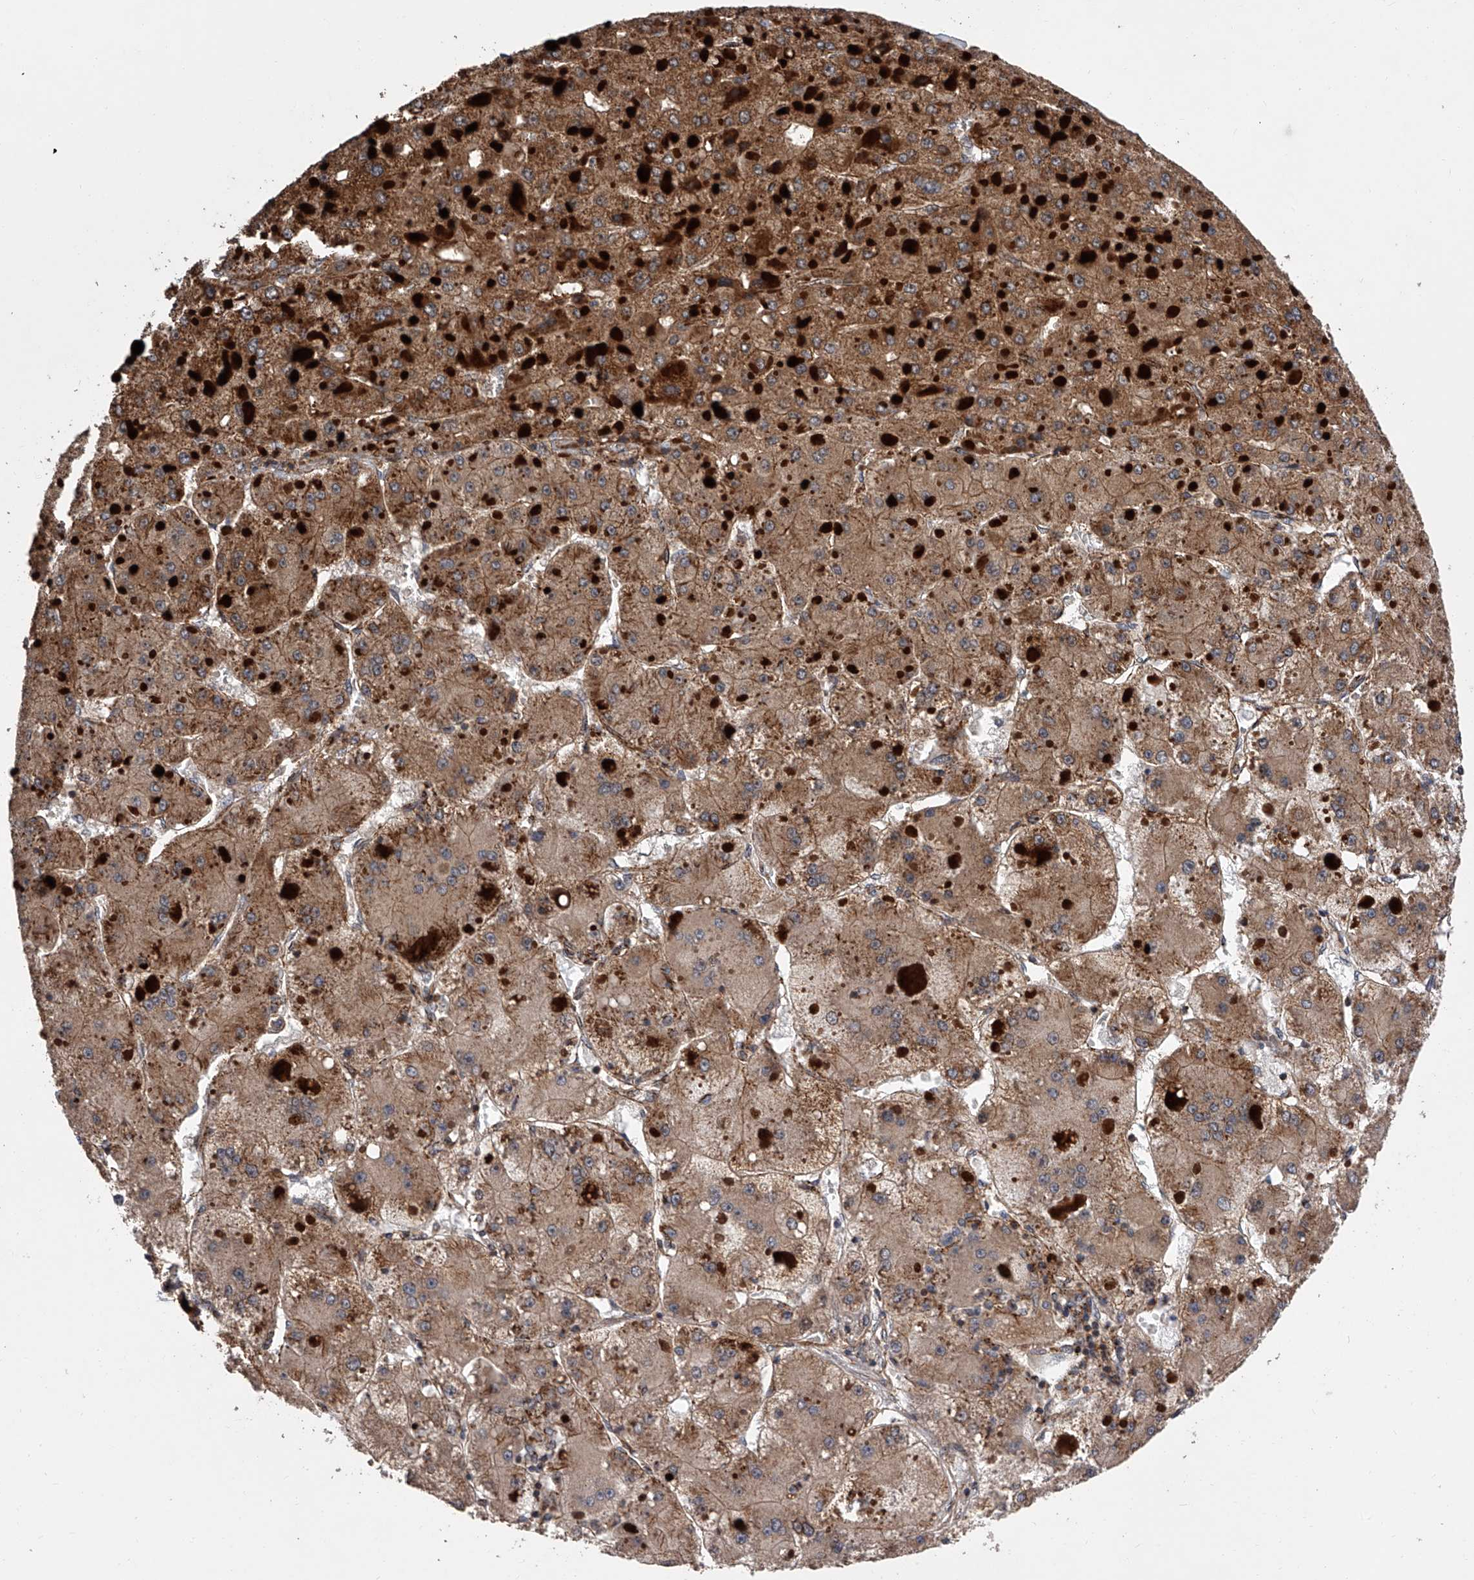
{"staining": {"intensity": "strong", "quantity": ">75%", "location": "cytoplasmic/membranous"}, "tissue": "liver cancer", "cell_type": "Tumor cells", "image_type": "cancer", "snomed": [{"axis": "morphology", "description": "Carcinoma, Hepatocellular, NOS"}, {"axis": "topography", "description": "Liver"}], "caption": "This histopathology image reveals hepatocellular carcinoma (liver) stained with immunohistochemistry to label a protein in brown. The cytoplasmic/membranous of tumor cells show strong positivity for the protein. Nuclei are counter-stained blue.", "gene": "USP47", "patient": {"sex": "female", "age": 73}}